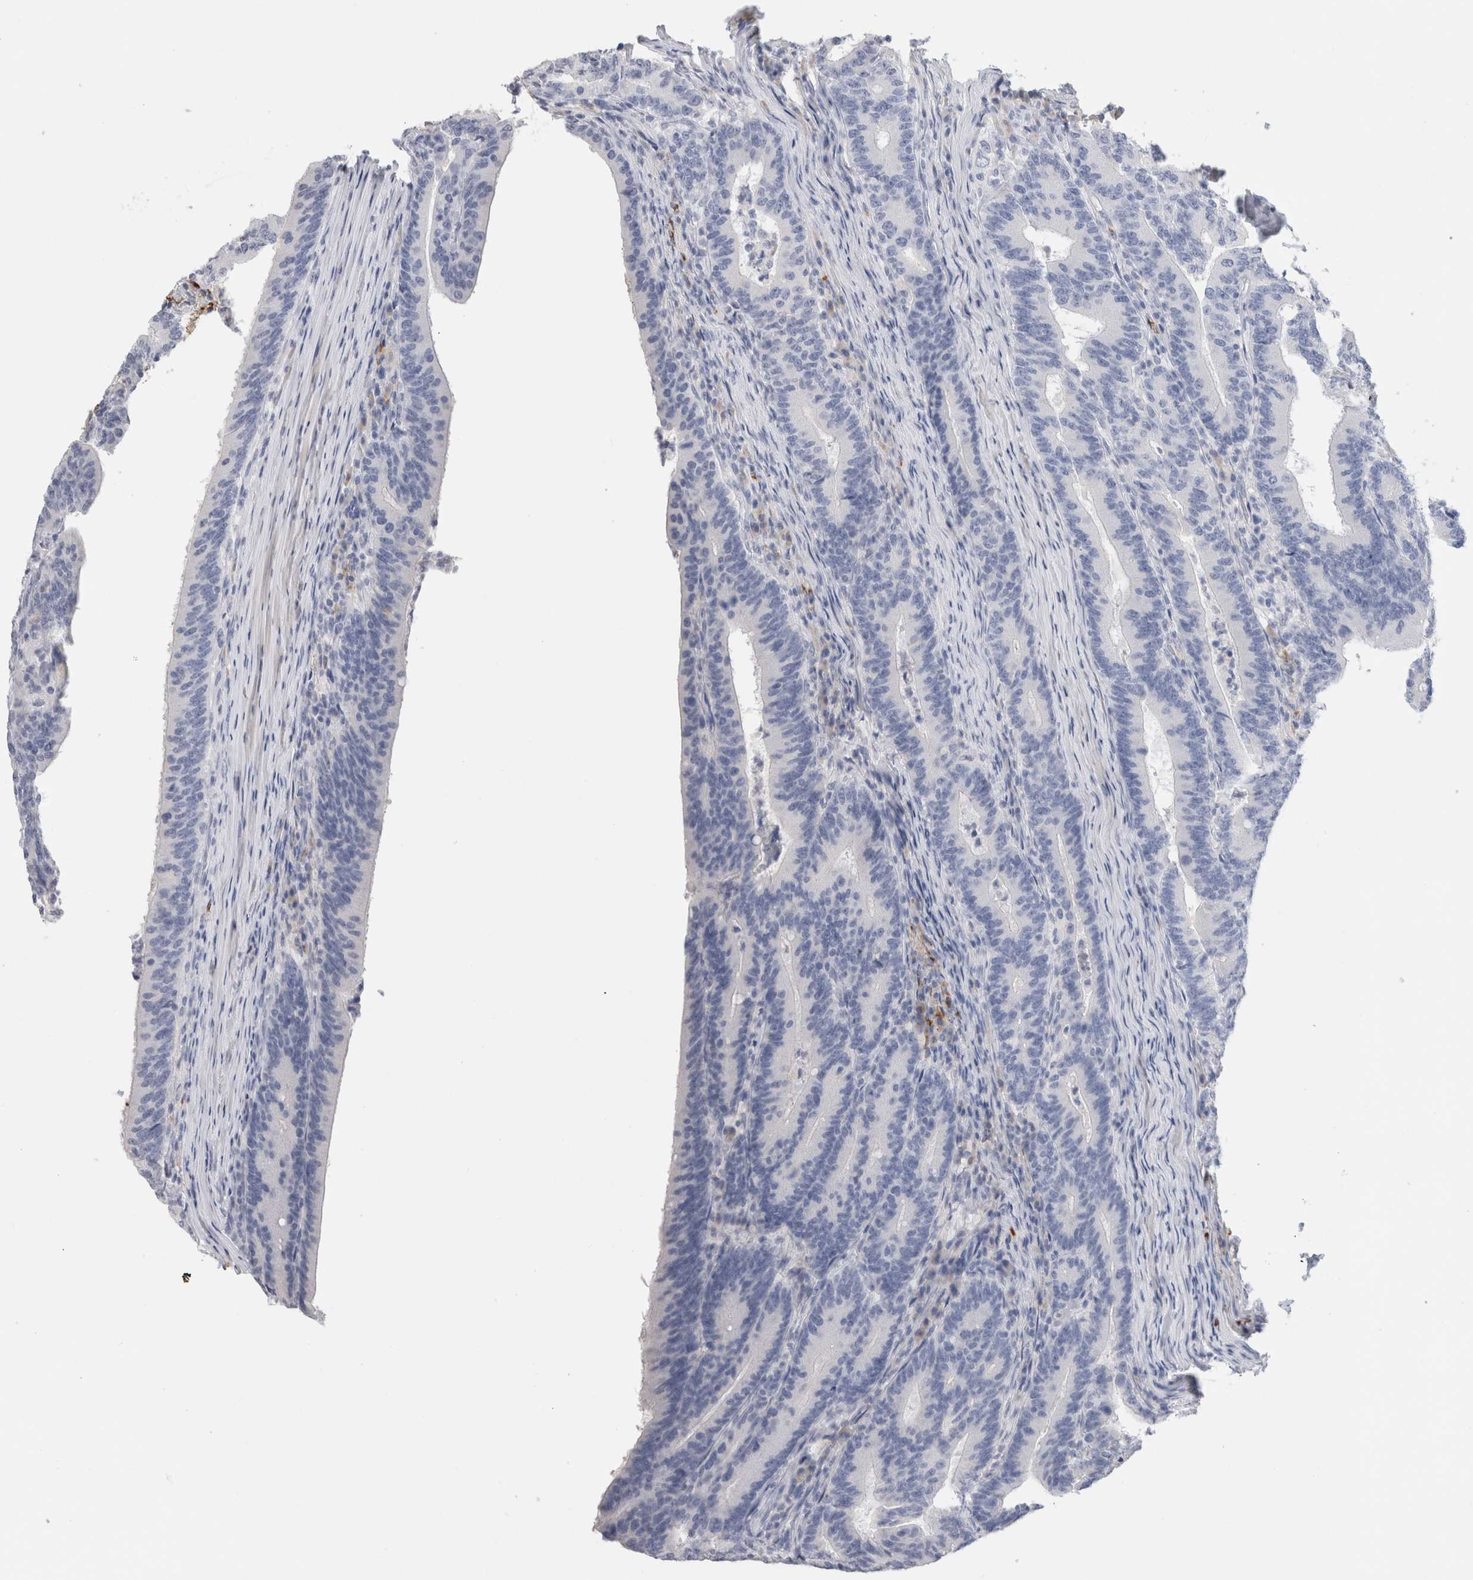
{"staining": {"intensity": "negative", "quantity": "none", "location": "none"}, "tissue": "colorectal cancer", "cell_type": "Tumor cells", "image_type": "cancer", "snomed": [{"axis": "morphology", "description": "Adenocarcinoma, NOS"}, {"axis": "topography", "description": "Colon"}], "caption": "Immunohistochemistry of adenocarcinoma (colorectal) reveals no positivity in tumor cells. (DAB (3,3'-diaminobenzidine) IHC visualized using brightfield microscopy, high magnification).", "gene": "LAMP3", "patient": {"sex": "female", "age": 66}}